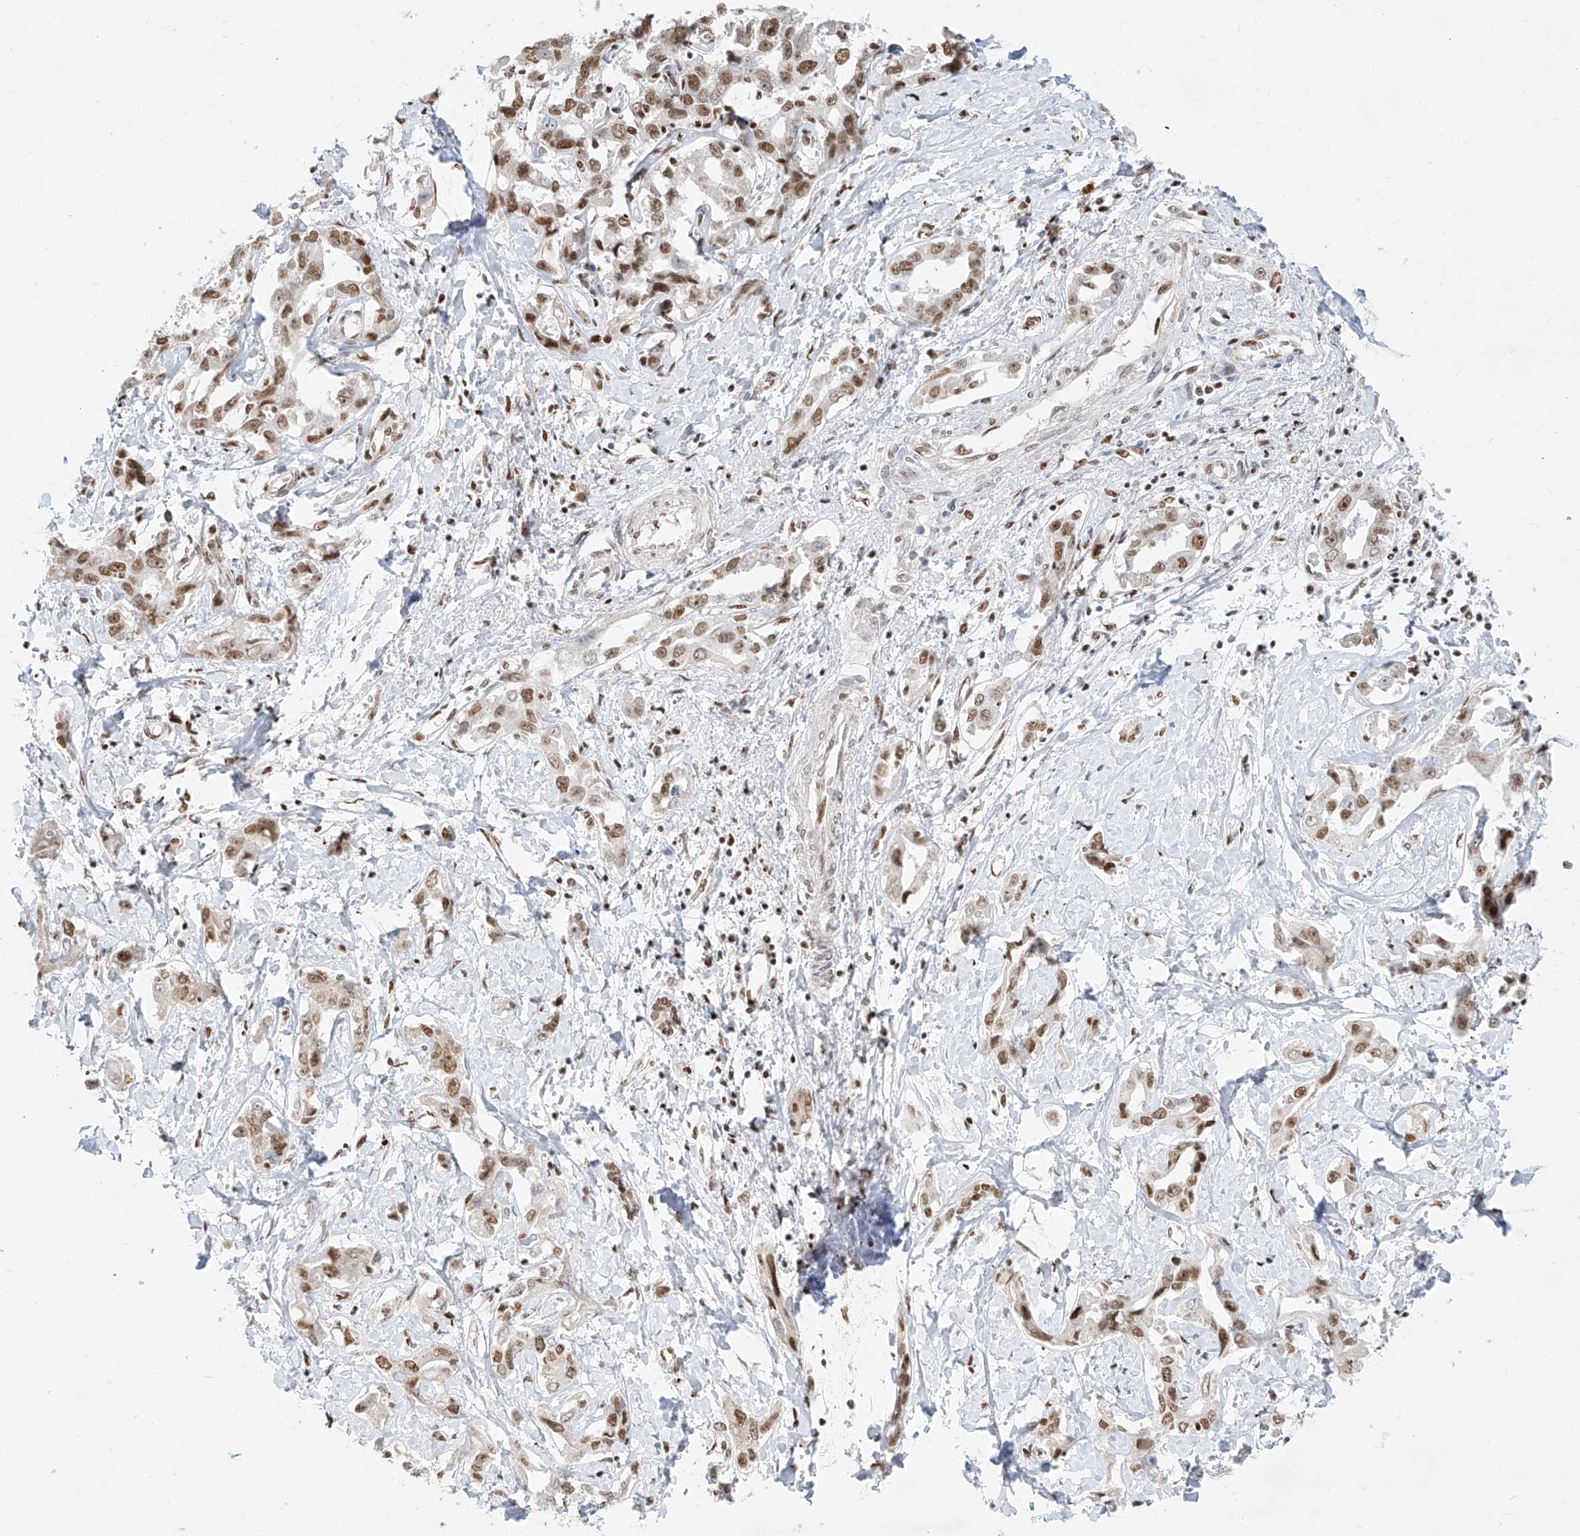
{"staining": {"intensity": "moderate", "quantity": ">75%", "location": "cytoplasmic/membranous"}, "tissue": "liver cancer", "cell_type": "Tumor cells", "image_type": "cancer", "snomed": [{"axis": "morphology", "description": "Cholangiocarcinoma"}, {"axis": "topography", "description": "Liver"}], "caption": "Liver cancer was stained to show a protein in brown. There is medium levels of moderate cytoplasmic/membranous expression in about >75% of tumor cells.", "gene": "NHSL1", "patient": {"sex": "male", "age": 59}}